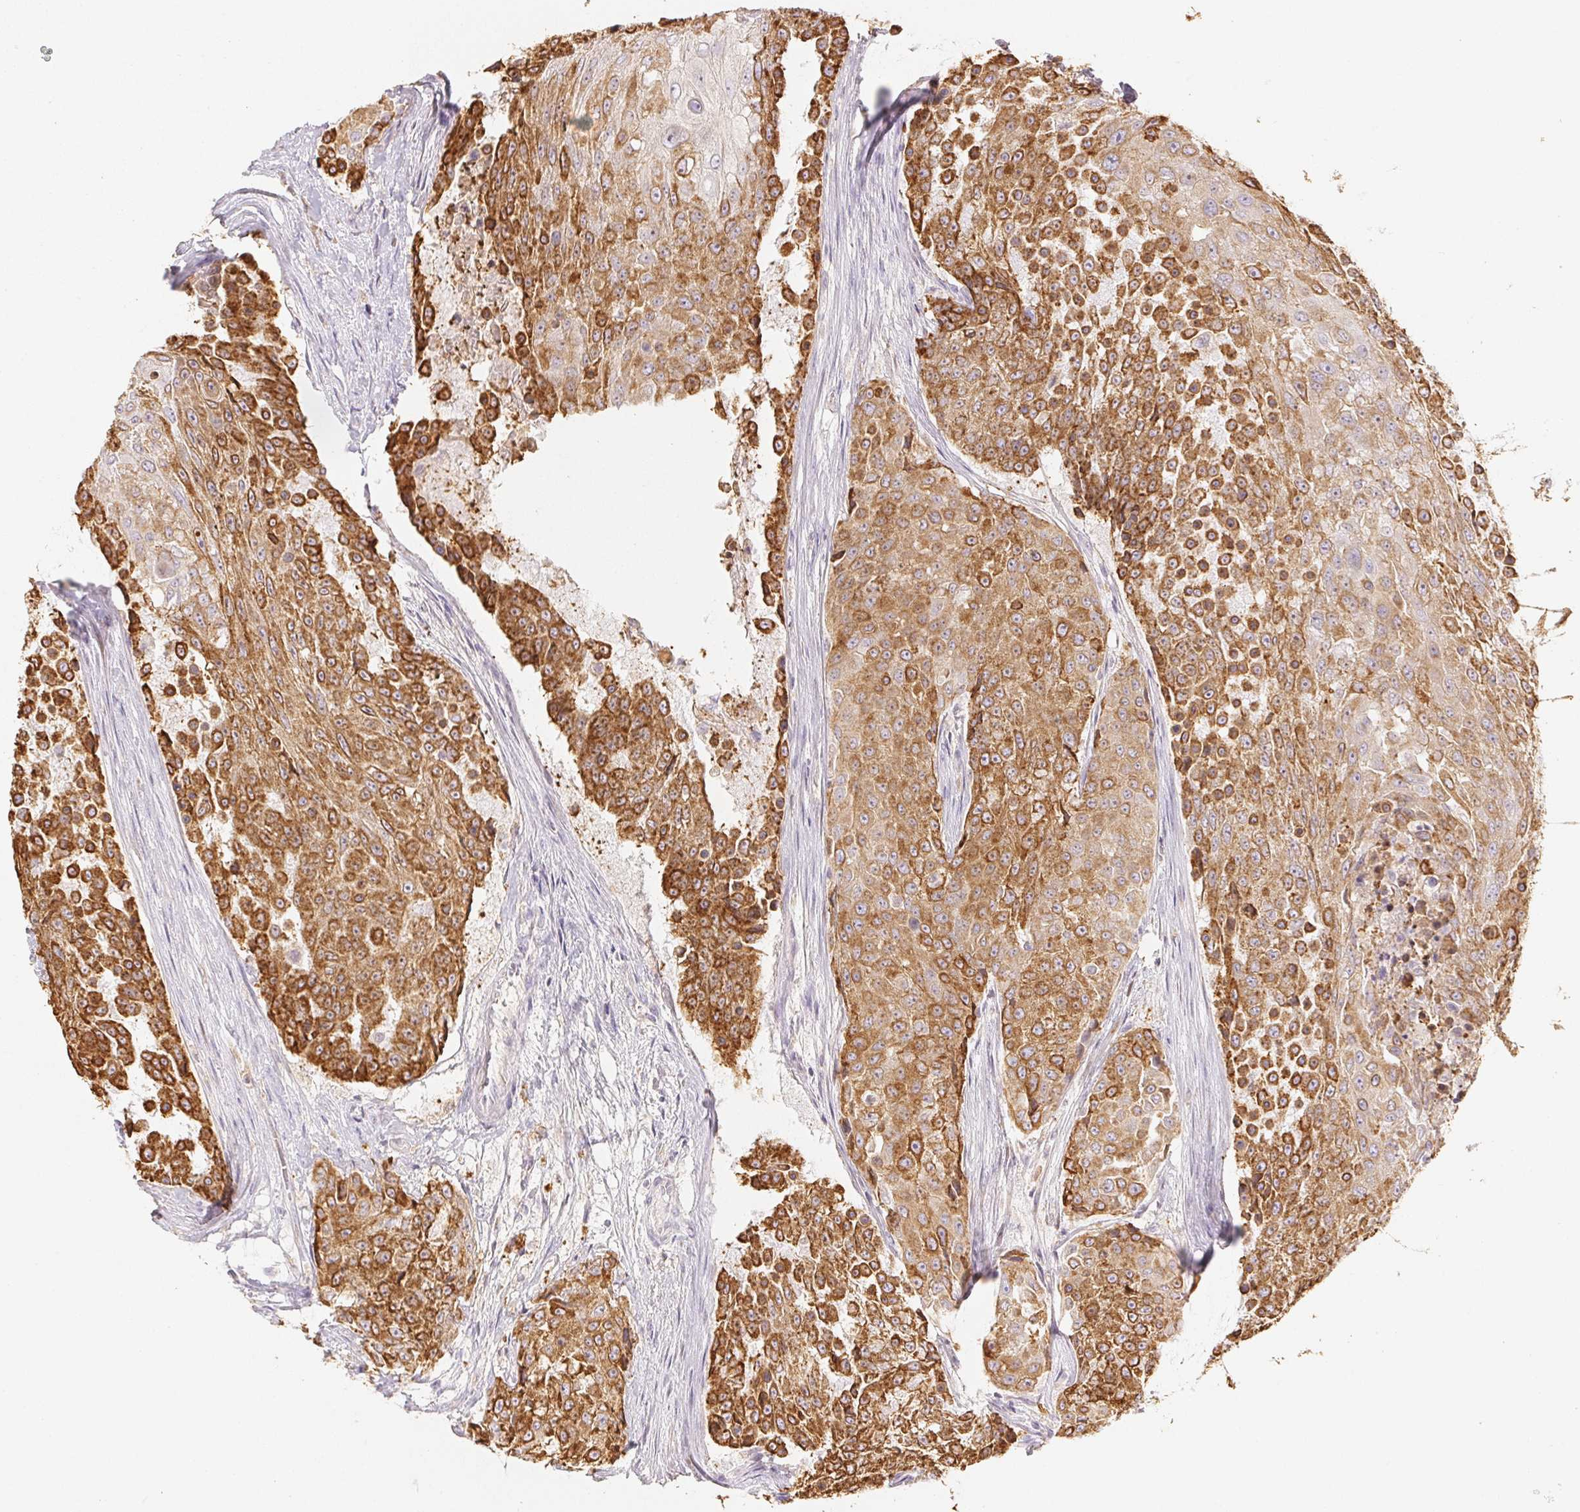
{"staining": {"intensity": "strong", "quantity": "25%-75%", "location": "cytoplasmic/membranous"}, "tissue": "urothelial cancer", "cell_type": "Tumor cells", "image_type": "cancer", "snomed": [{"axis": "morphology", "description": "Urothelial carcinoma, High grade"}, {"axis": "topography", "description": "Urinary bladder"}], "caption": "The immunohistochemical stain highlights strong cytoplasmic/membranous expression in tumor cells of urothelial carcinoma (high-grade) tissue.", "gene": "ACVR1B", "patient": {"sex": "female", "age": 63}}